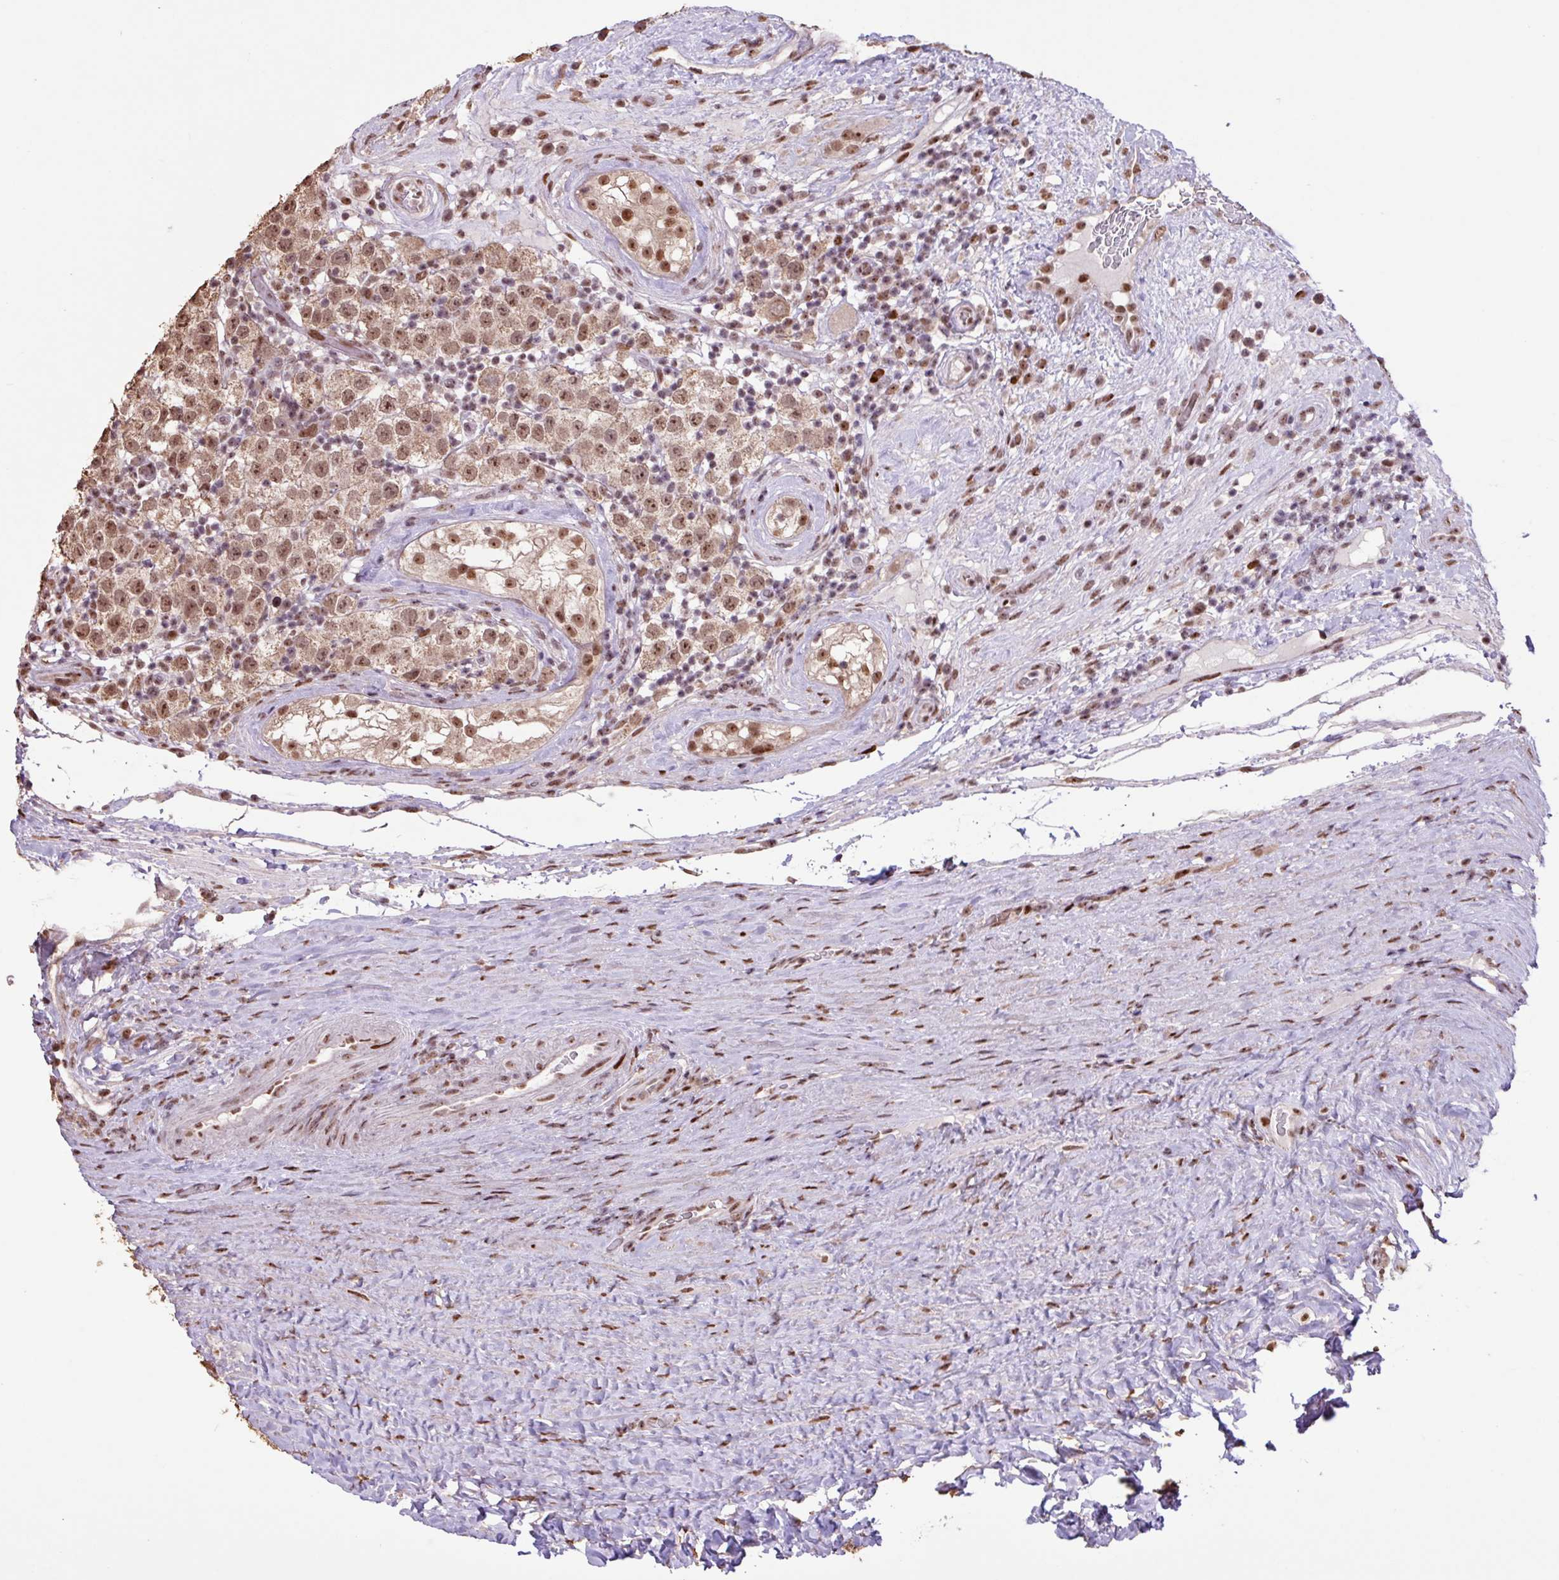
{"staining": {"intensity": "moderate", "quantity": ">75%", "location": "nuclear"}, "tissue": "testis cancer", "cell_type": "Tumor cells", "image_type": "cancer", "snomed": [{"axis": "morphology", "description": "Seminoma, NOS"}, {"axis": "morphology", "description": "Carcinoma, Embryonal, NOS"}, {"axis": "topography", "description": "Testis"}], "caption": "Immunohistochemical staining of human testis cancer displays medium levels of moderate nuclear expression in about >75% of tumor cells.", "gene": "ZNF709", "patient": {"sex": "male", "age": 41}}